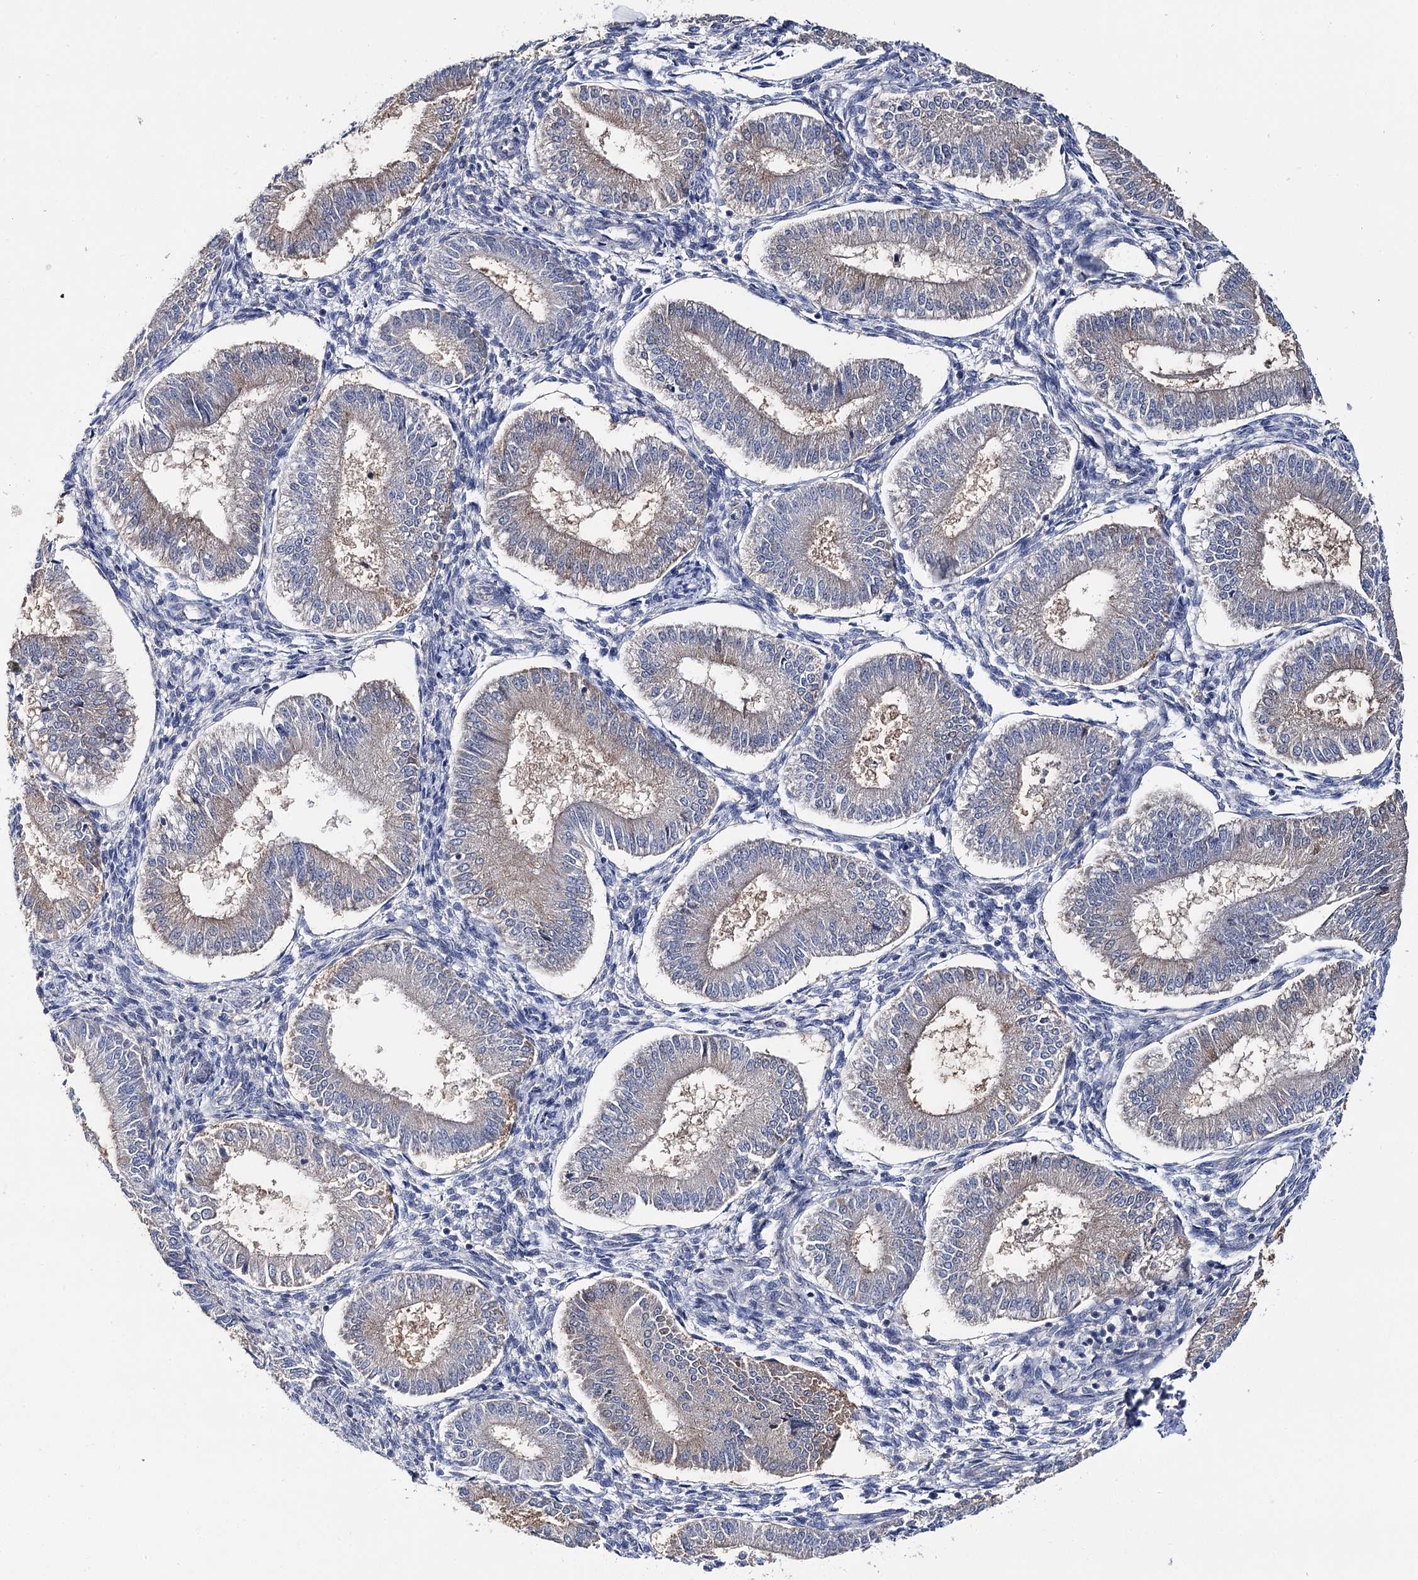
{"staining": {"intensity": "negative", "quantity": "none", "location": "none"}, "tissue": "endometrium", "cell_type": "Cells in endometrial stroma", "image_type": "normal", "snomed": [{"axis": "morphology", "description": "Normal tissue, NOS"}, {"axis": "topography", "description": "Endometrium"}], "caption": "Endometrium stained for a protein using IHC shows no positivity cells in endometrial stroma.", "gene": "UGP2", "patient": {"sex": "female", "age": 39}}